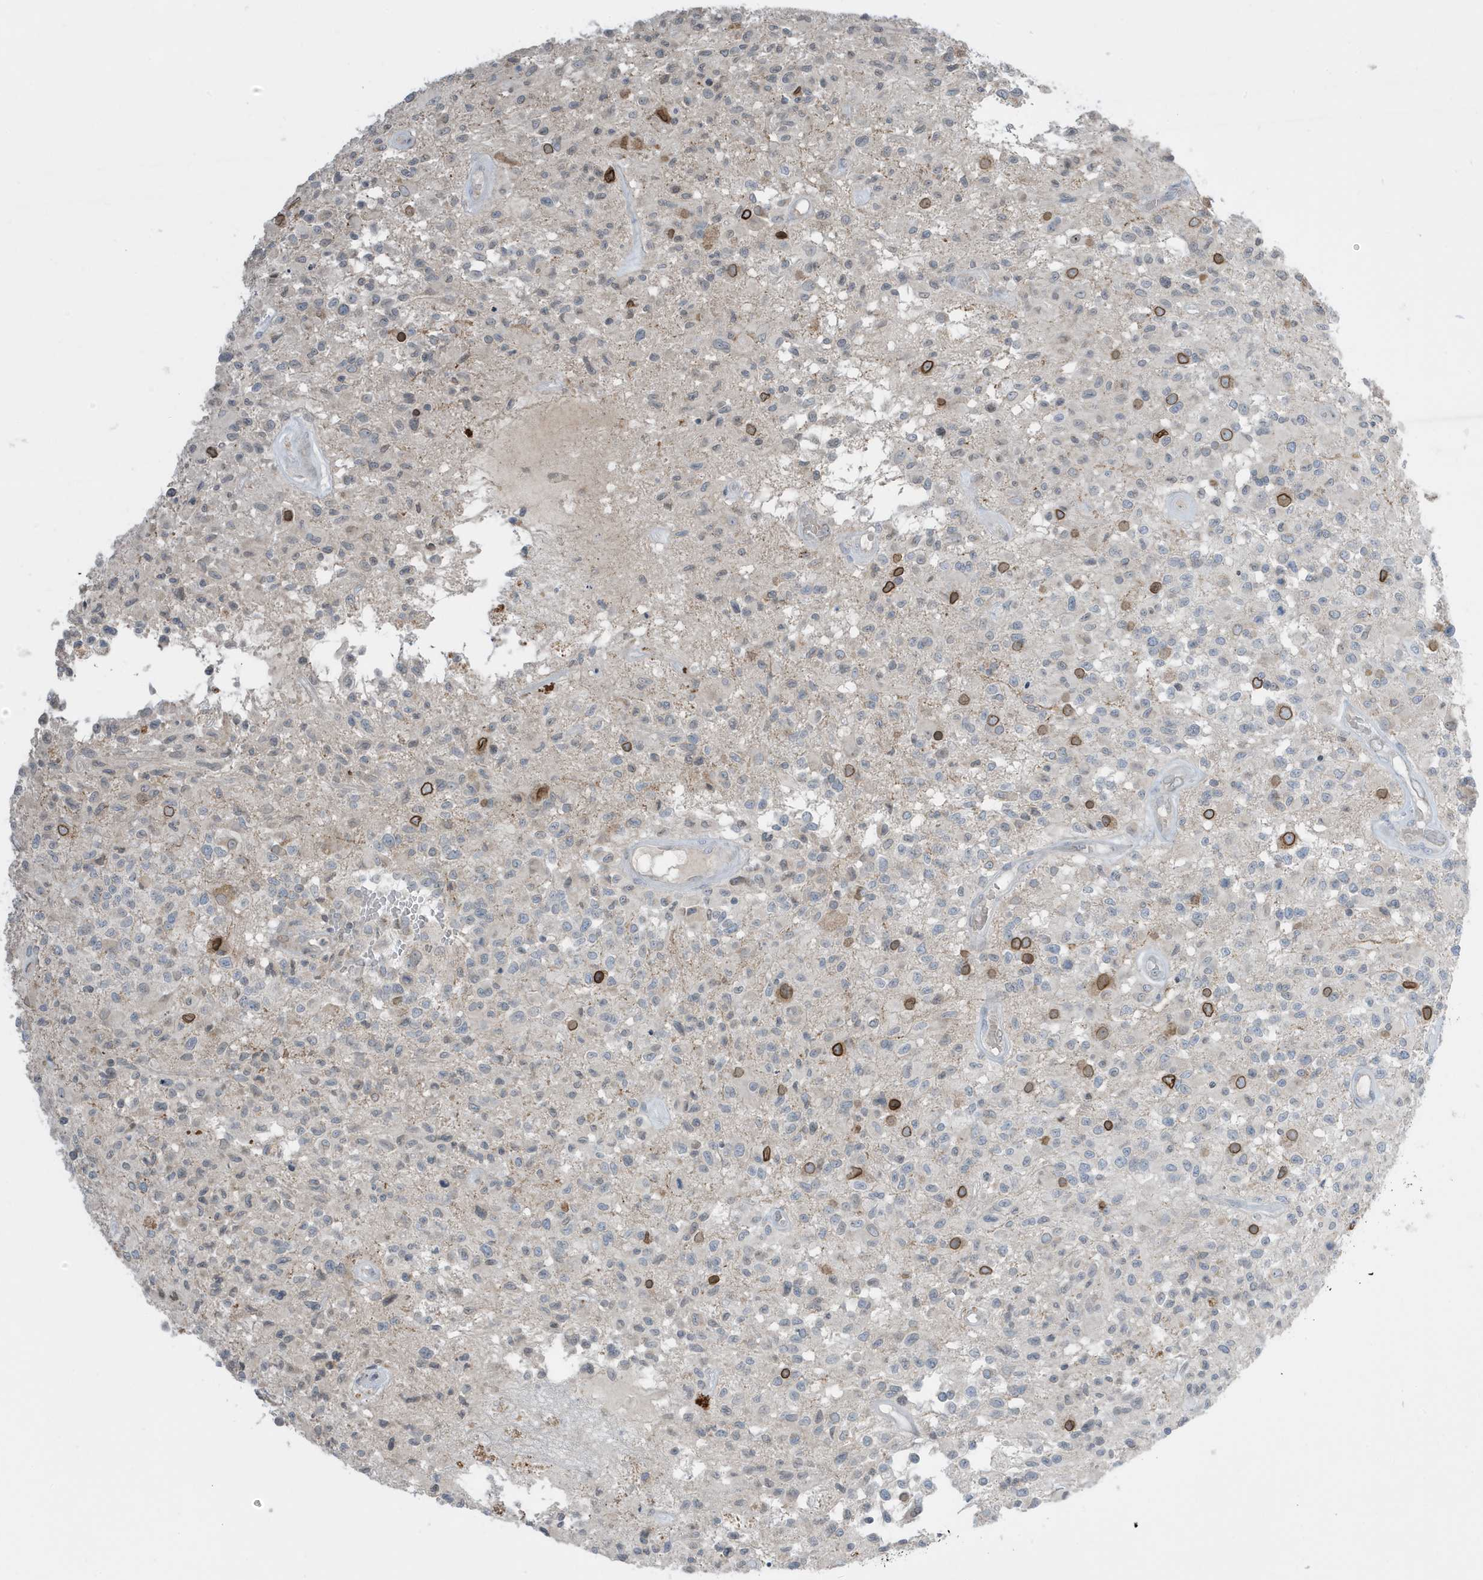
{"staining": {"intensity": "negative", "quantity": "none", "location": "none"}, "tissue": "glioma", "cell_type": "Tumor cells", "image_type": "cancer", "snomed": [{"axis": "morphology", "description": "Glioma, malignant, High grade"}, {"axis": "morphology", "description": "Glioblastoma, NOS"}, {"axis": "topography", "description": "Brain"}], "caption": "Immunohistochemical staining of human glioblastoma demonstrates no significant staining in tumor cells.", "gene": "FNDC1", "patient": {"sex": "male", "age": 60}}